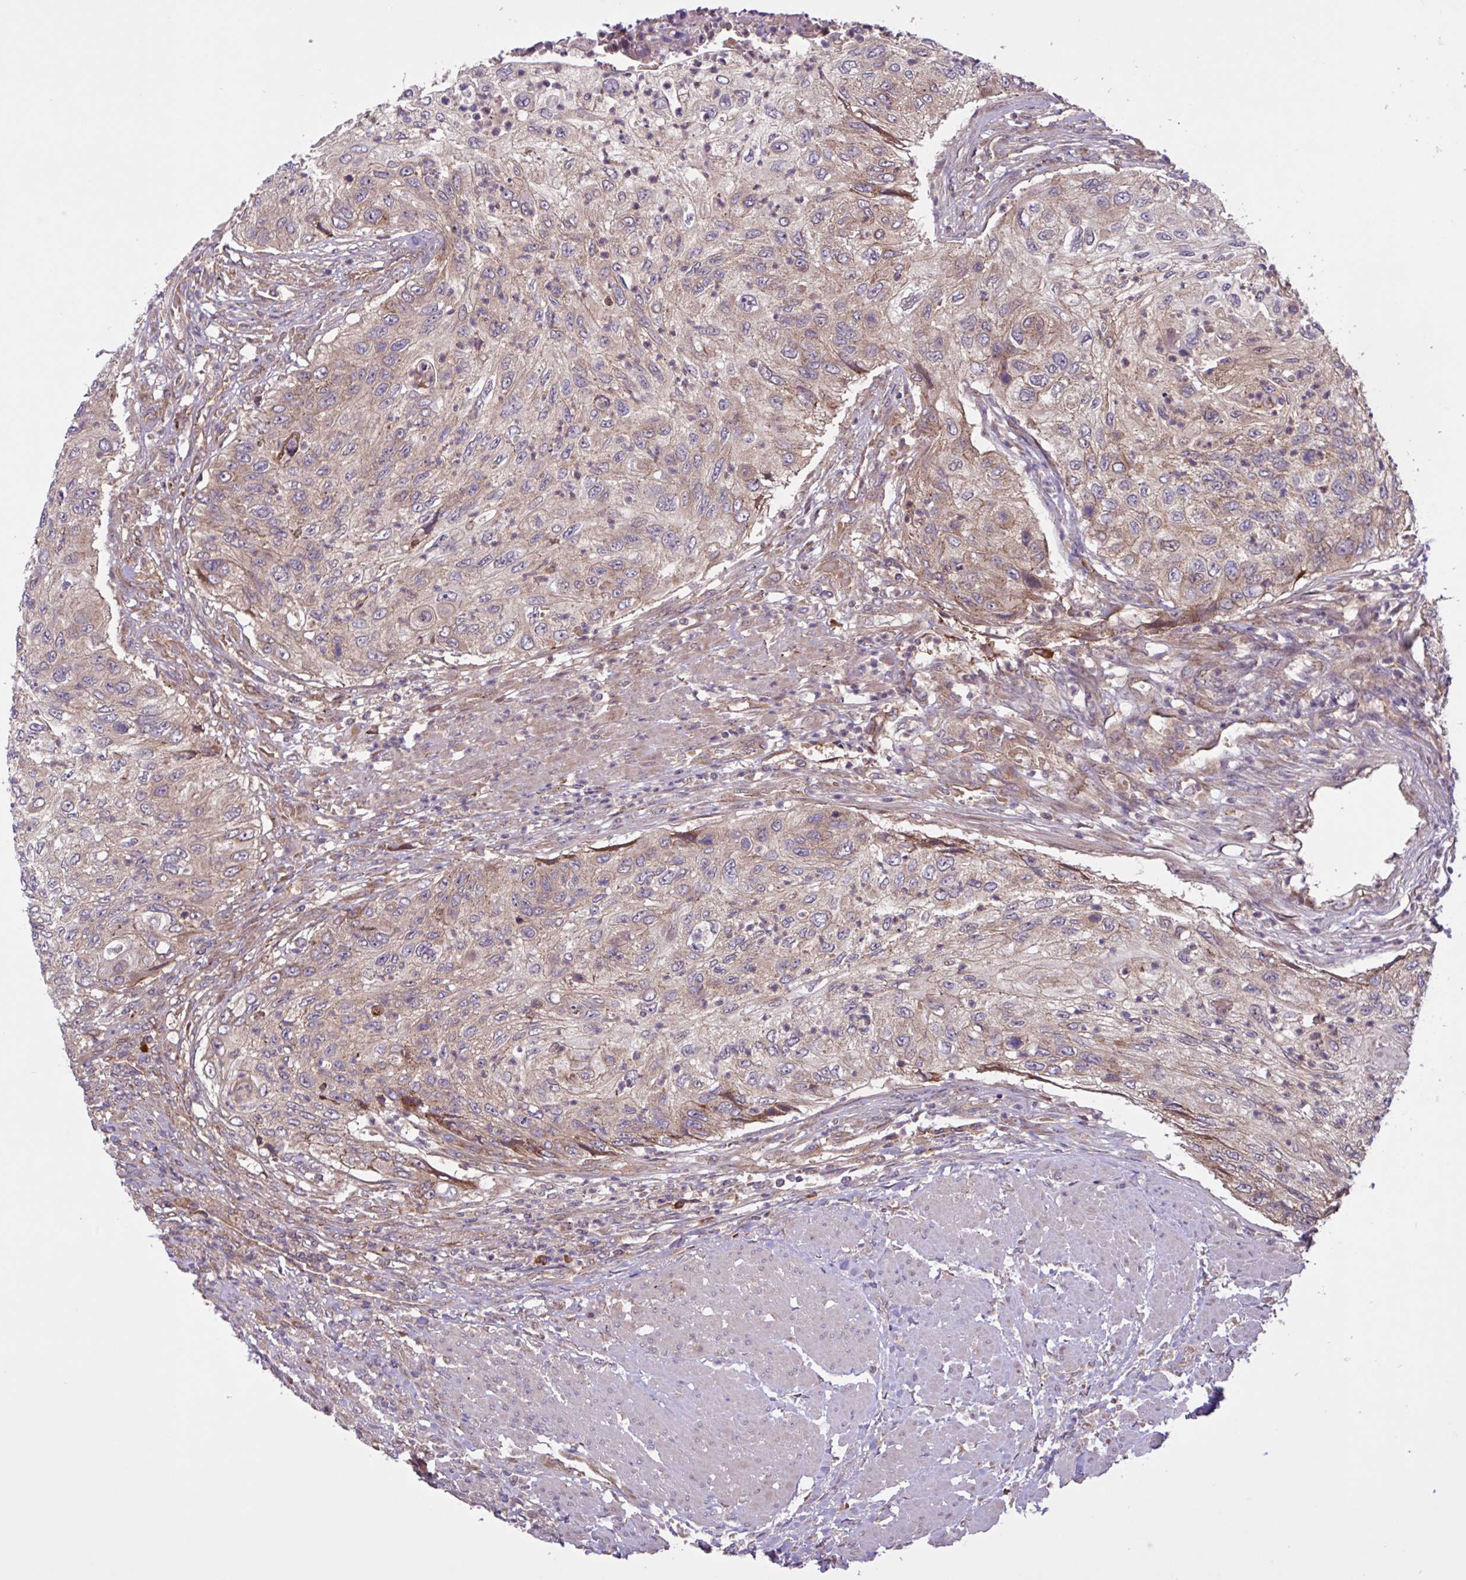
{"staining": {"intensity": "weak", "quantity": ">75%", "location": "cytoplasmic/membranous"}, "tissue": "urothelial cancer", "cell_type": "Tumor cells", "image_type": "cancer", "snomed": [{"axis": "morphology", "description": "Urothelial carcinoma, High grade"}, {"axis": "topography", "description": "Urinary bladder"}], "caption": "Tumor cells exhibit low levels of weak cytoplasmic/membranous staining in approximately >75% of cells in urothelial cancer. (Stains: DAB in brown, nuclei in blue, Microscopy: brightfield microscopy at high magnification).", "gene": "INTS10", "patient": {"sex": "female", "age": 60}}